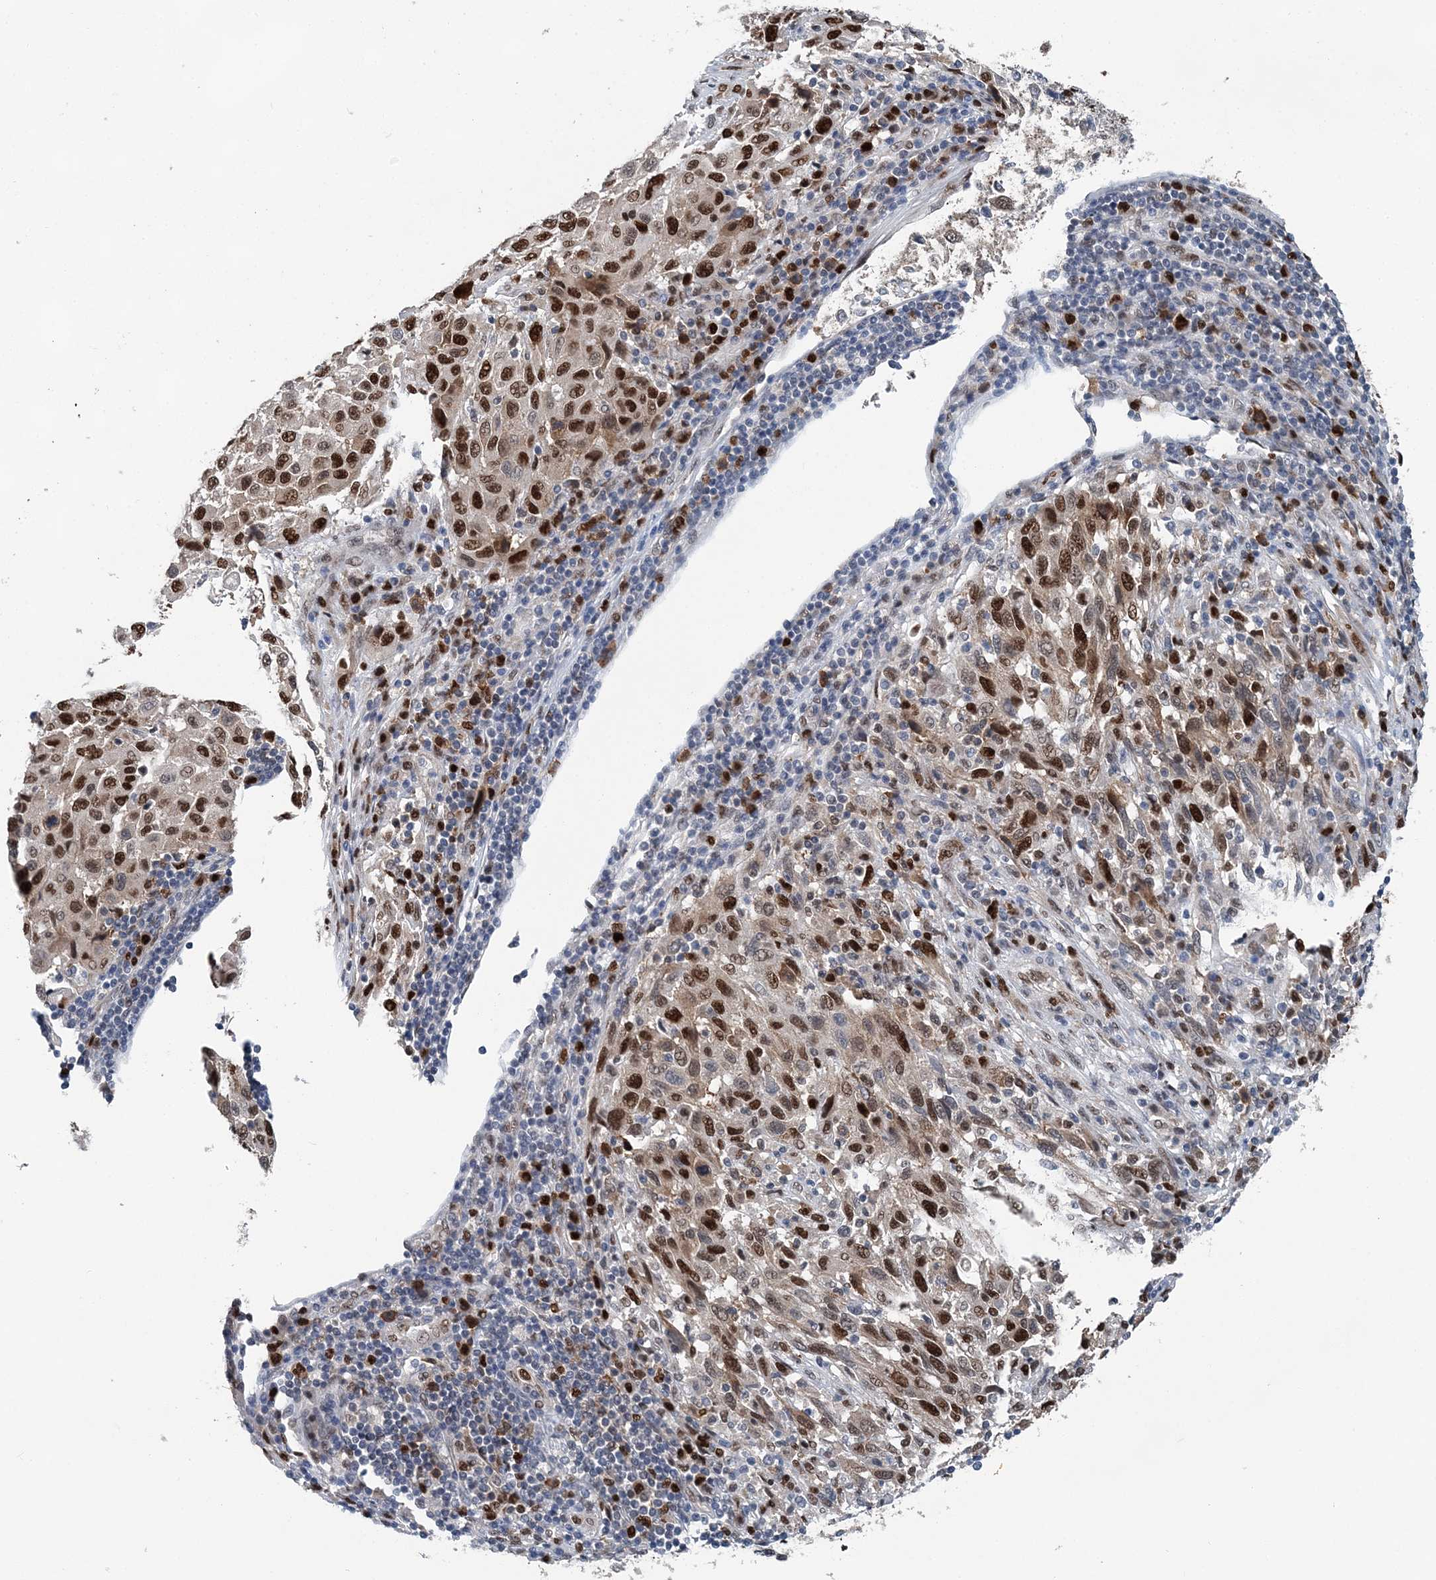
{"staining": {"intensity": "strong", "quantity": ">75%", "location": "nuclear"}, "tissue": "melanoma", "cell_type": "Tumor cells", "image_type": "cancer", "snomed": [{"axis": "morphology", "description": "Malignant melanoma, Metastatic site"}, {"axis": "topography", "description": "Lymph node"}], "caption": "Brown immunohistochemical staining in human malignant melanoma (metastatic site) demonstrates strong nuclear expression in approximately >75% of tumor cells. The protein is stained brown, and the nuclei are stained in blue (DAB (3,3'-diaminobenzidine) IHC with brightfield microscopy, high magnification).", "gene": "HAT1", "patient": {"sex": "male", "age": 61}}